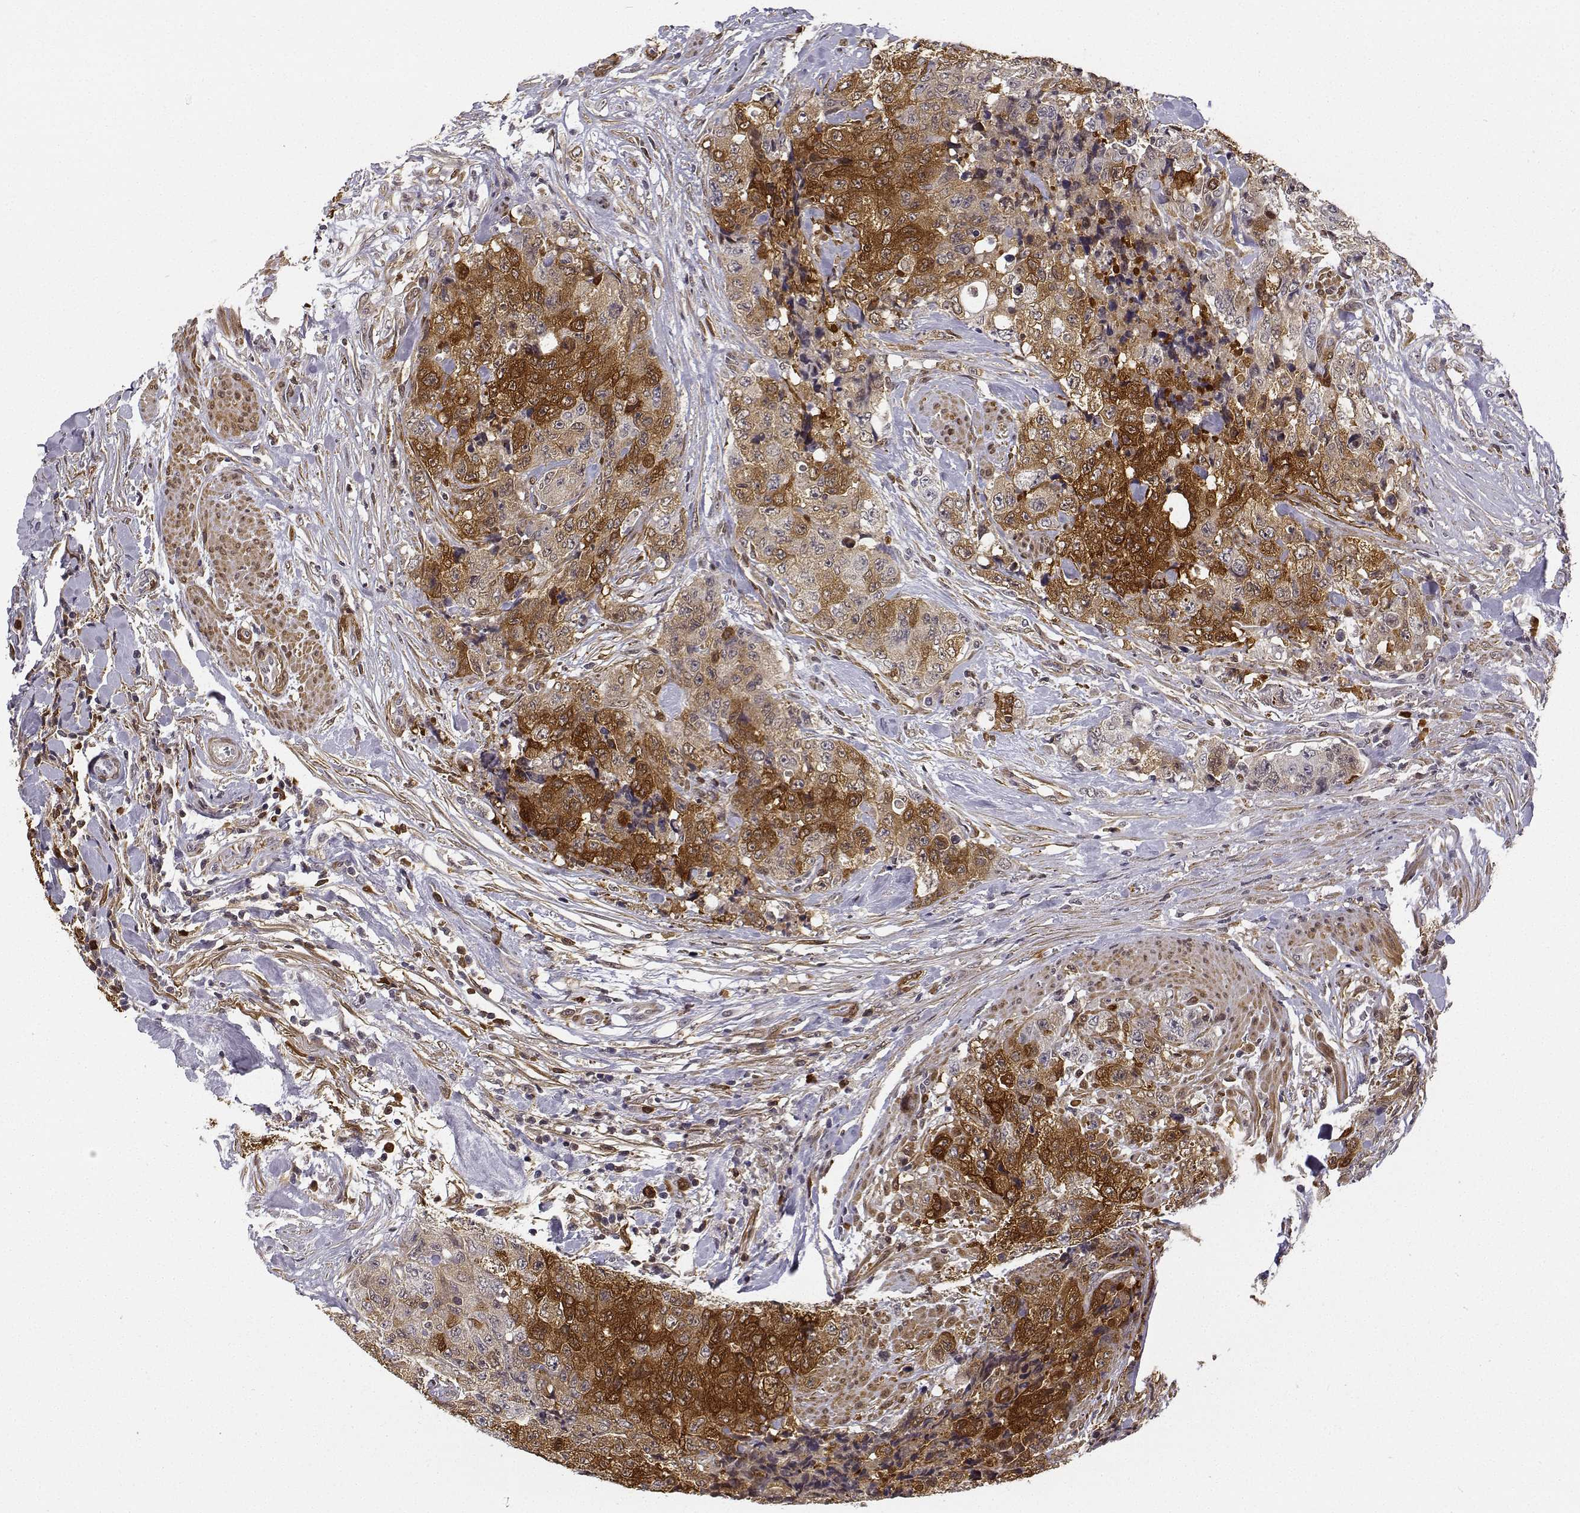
{"staining": {"intensity": "moderate", "quantity": "25%-75%", "location": "cytoplasmic/membranous"}, "tissue": "urothelial cancer", "cell_type": "Tumor cells", "image_type": "cancer", "snomed": [{"axis": "morphology", "description": "Urothelial carcinoma, High grade"}, {"axis": "topography", "description": "Urinary bladder"}], "caption": "Protein expression by IHC shows moderate cytoplasmic/membranous positivity in approximately 25%-75% of tumor cells in urothelial cancer.", "gene": "PHGDH", "patient": {"sex": "female", "age": 78}}